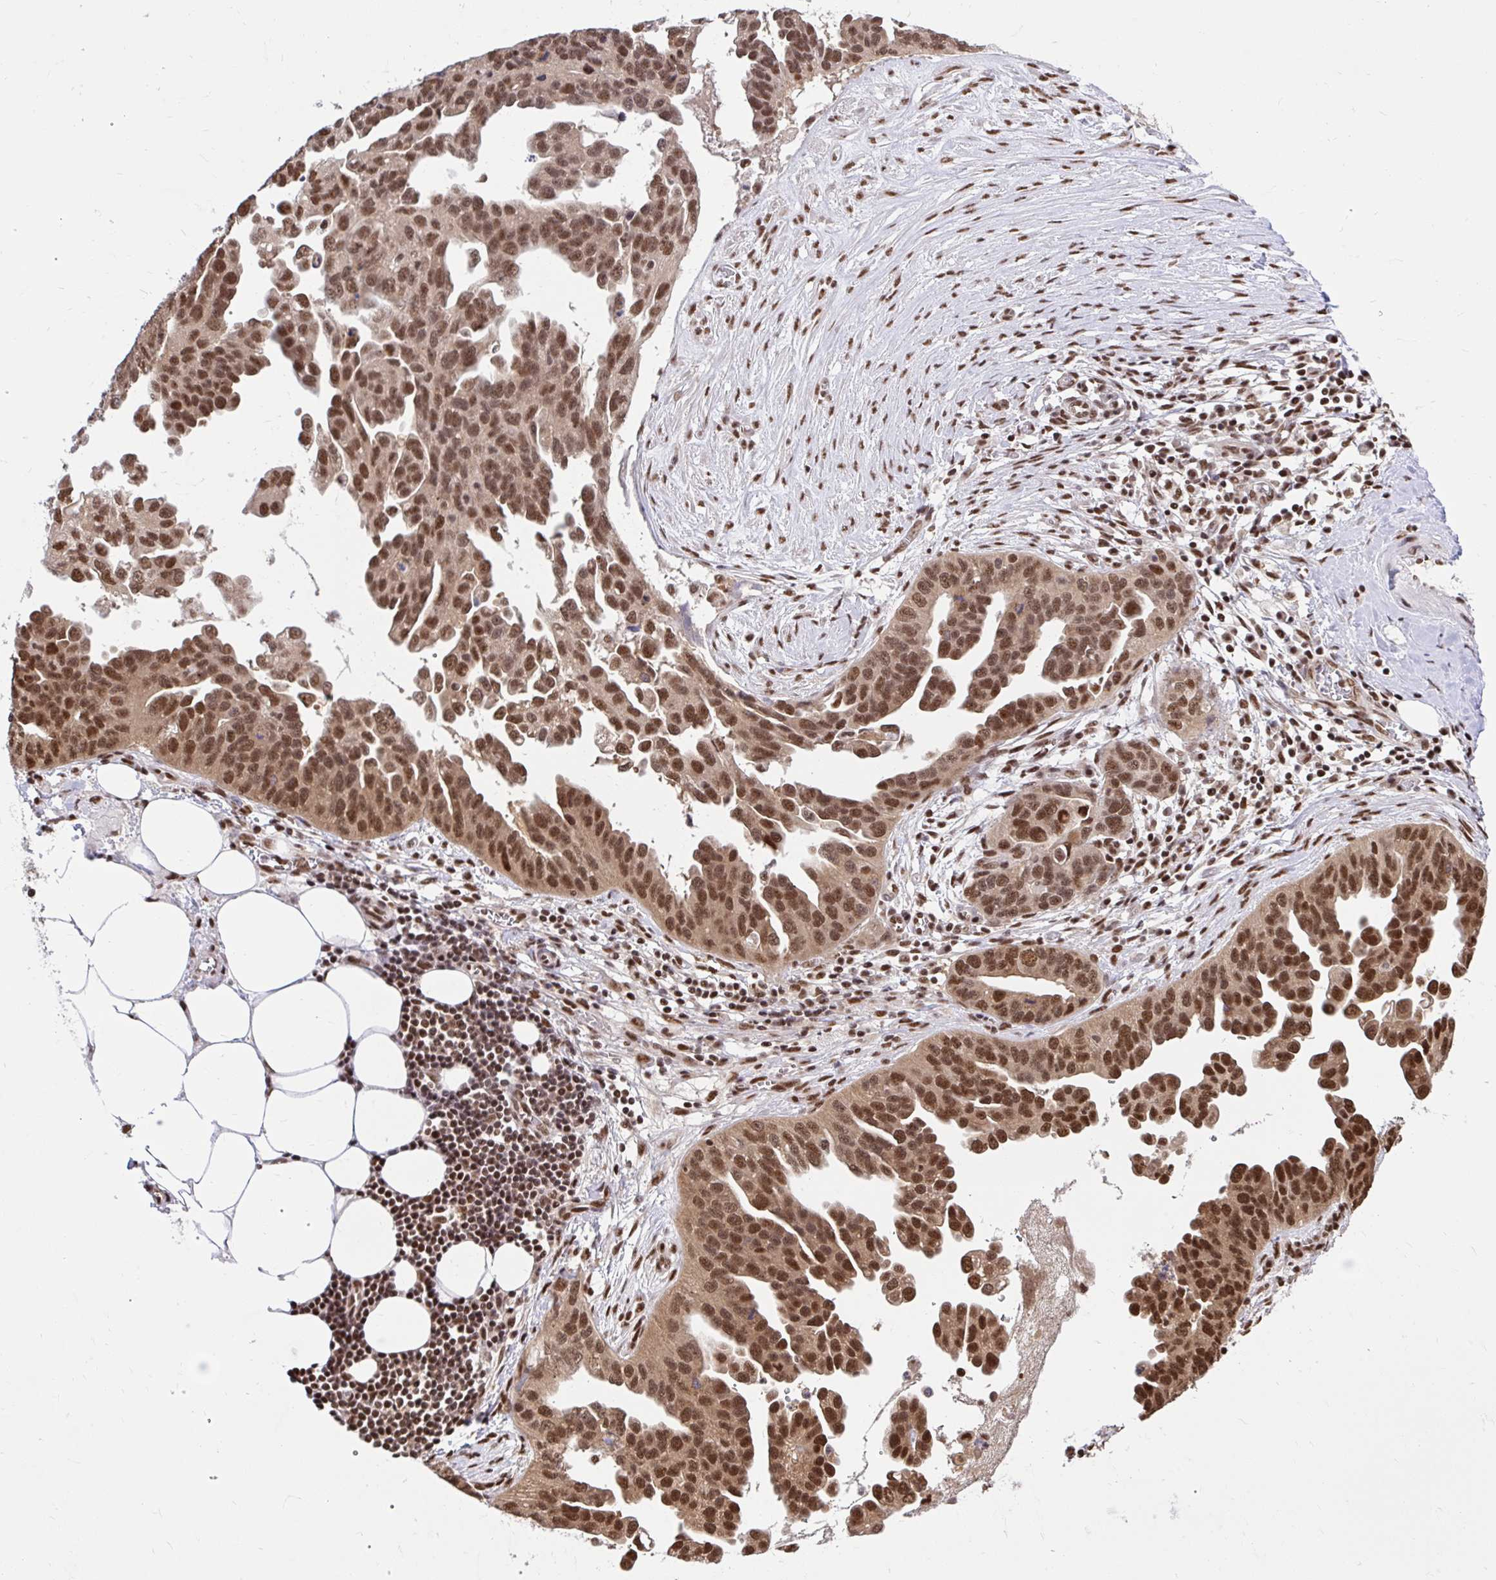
{"staining": {"intensity": "moderate", "quantity": ">75%", "location": "nuclear"}, "tissue": "ovarian cancer", "cell_type": "Tumor cells", "image_type": "cancer", "snomed": [{"axis": "morphology", "description": "Cystadenocarcinoma, serous, NOS"}, {"axis": "topography", "description": "Ovary"}], "caption": "Immunohistochemical staining of ovarian cancer shows medium levels of moderate nuclear expression in about >75% of tumor cells. (Brightfield microscopy of DAB IHC at high magnification).", "gene": "ABCA9", "patient": {"sex": "female", "age": 75}}